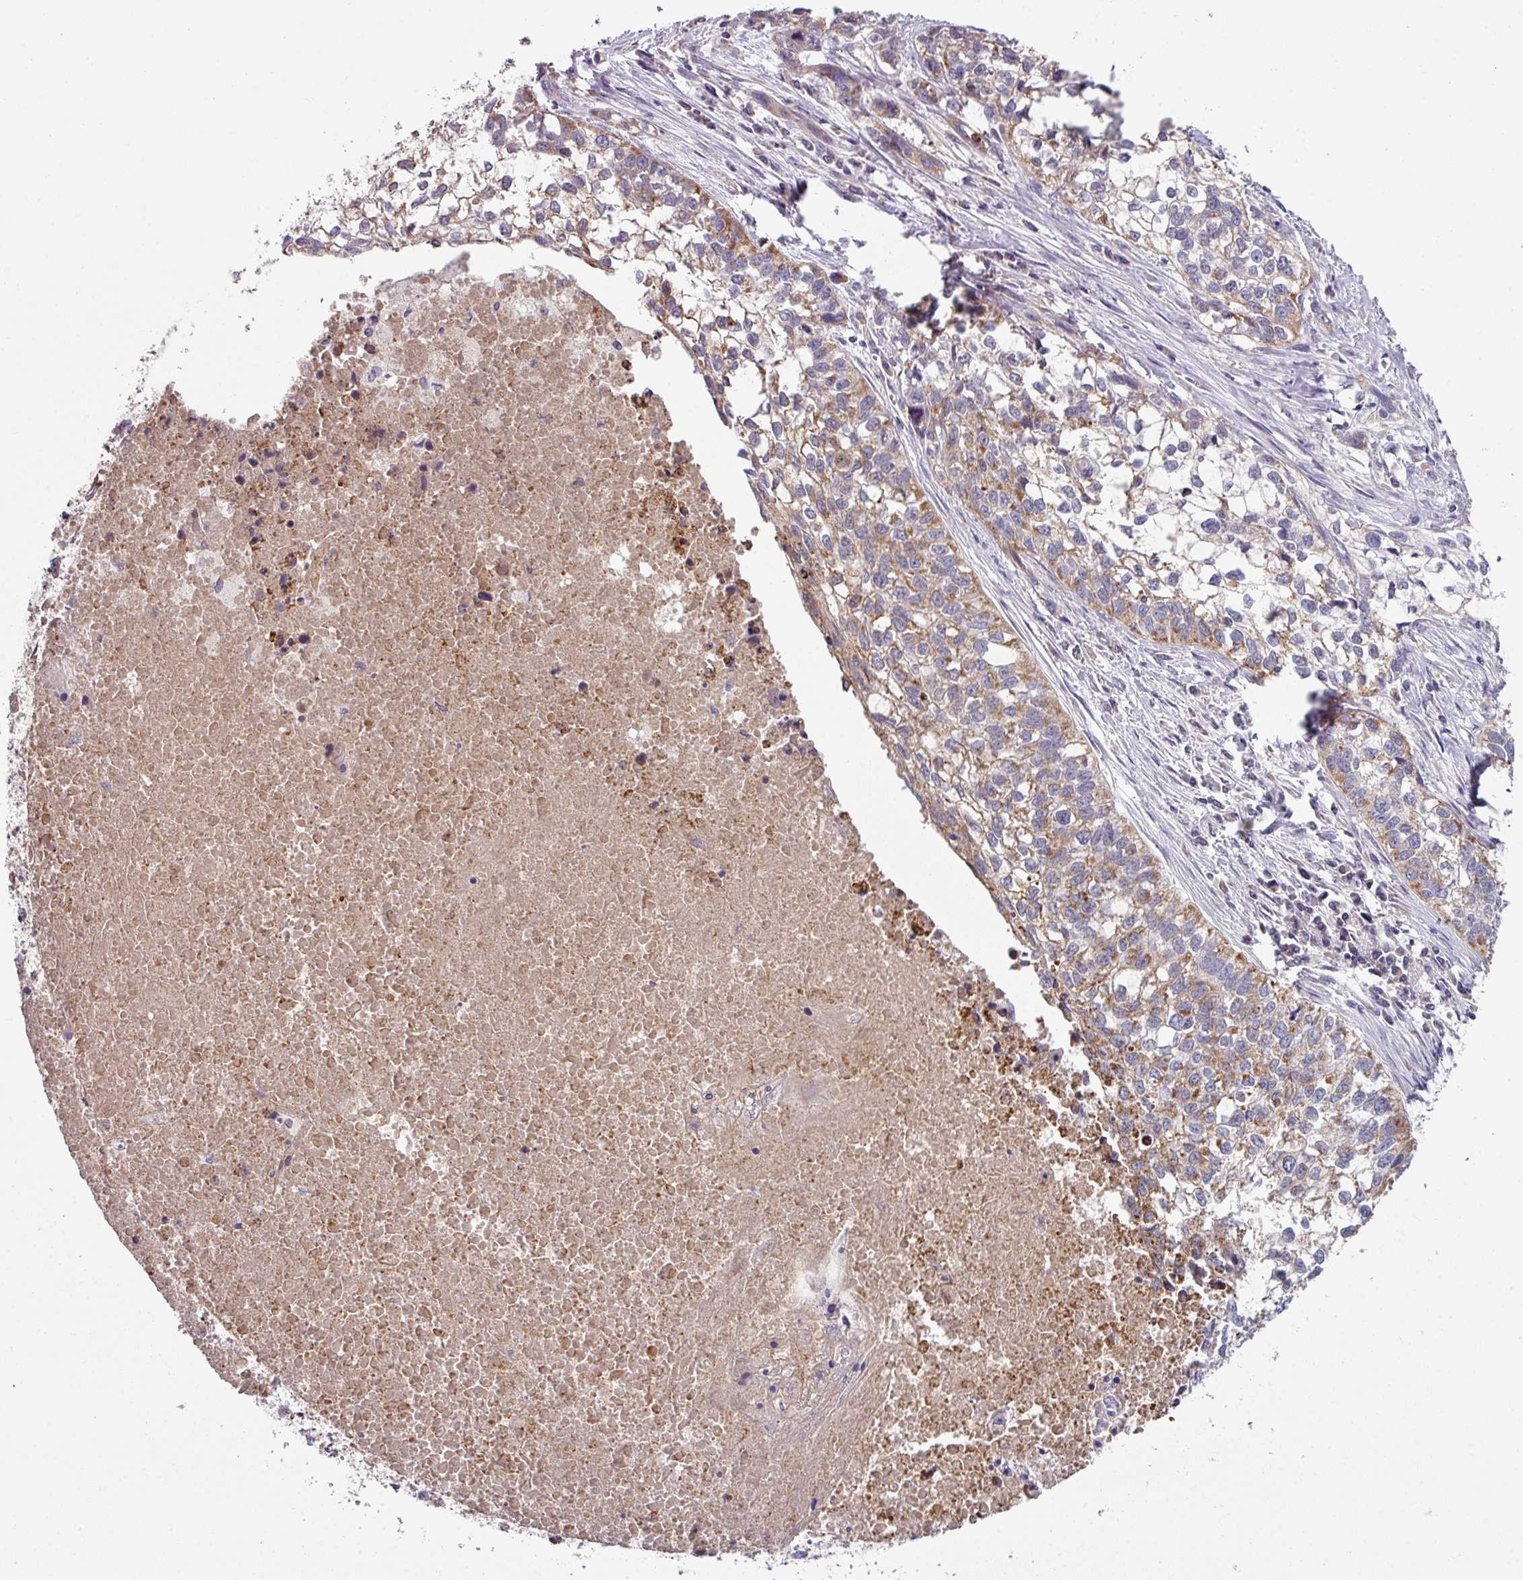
{"staining": {"intensity": "moderate", "quantity": ">75%", "location": "cytoplasmic/membranous"}, "tissue": "lung cancer", "cell_type": "Tumor cells", "image_type": "cancer", "snomed": [{"axis": "morphology", "description": "Squamous cell carcinoma, NOS"}, {"axis": "topography", "description": "Lung"}], "caption": "Protein expression analysis of human lung squamous cell carcinoma reveals moderate cytoplasmic/membranous staining in approximately >75% of tumor cells.", "gene": "LRRC9", "patient": {"sex": "male", "age": 74}}